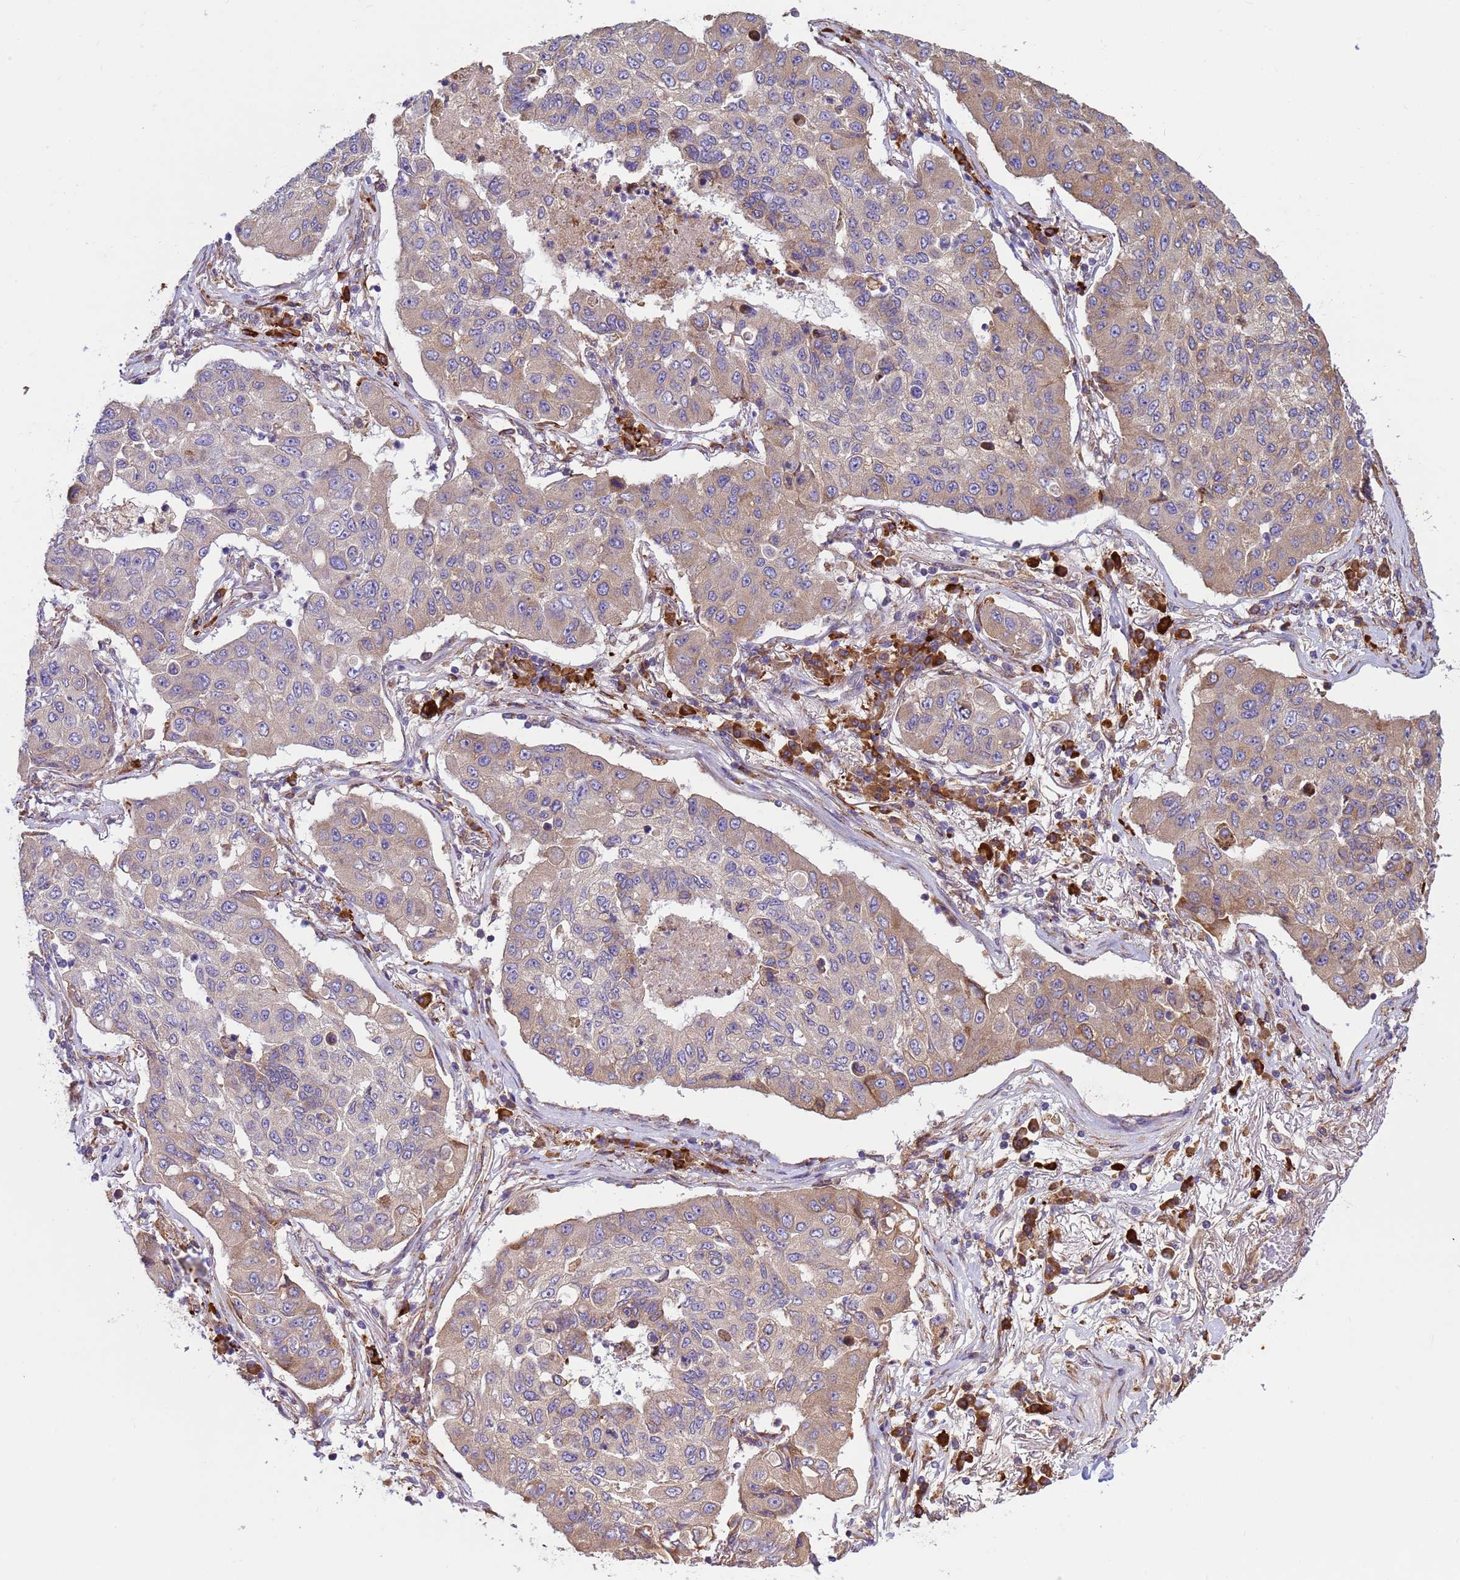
{"staining": {"intensity": "weak", "quantity": ">75%", "location": "cytoplasmic/membranous"}, "tissue": "lung cancer", "cell_type": "Tumor cells", "image_type": "cancer", "snomed": [{"axis": "morphology", "description": "Squamous cell carcinoma, NOS"}, {"axis": "topography", "description": "Lung"}], "caption": "Tumor cells reveal low levels of weak cytoplasmic/membranous expression in about >75% of cells in human lung cancer (squamous cell carcinoma).", "gene": "THAP5", "patient": {"sex": "male", "age": 74}}